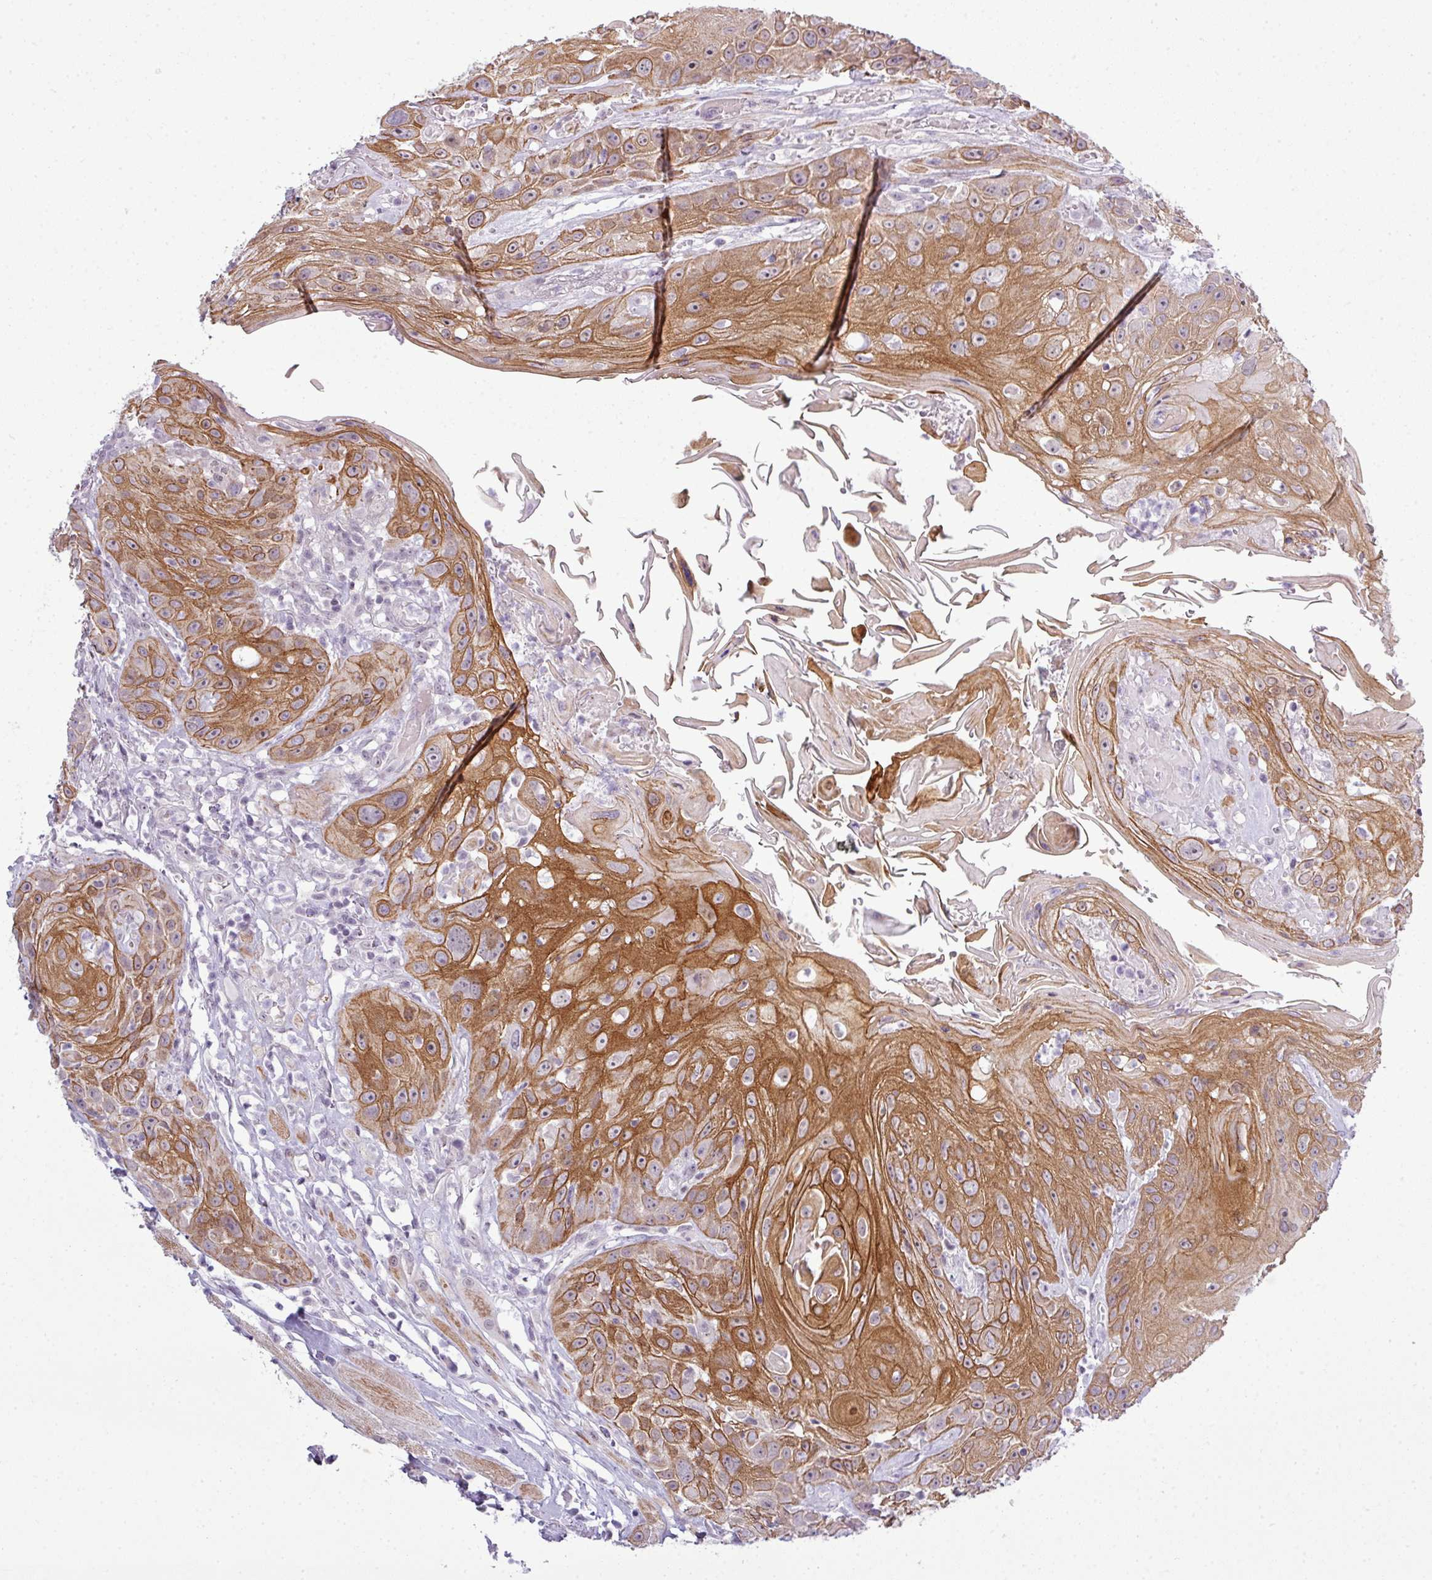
{"staining": {"intensity": "moderate", "quantity": ">75%", "location": "cytoplasmic/membranous"}, "tissue": "head and neck cancer", "cell_type": "Tumor cells", "image_type": "cancer", "snomed": [{"axis": "morphology", "description": "Squamous cell carcinoma, NOS"}, {"axis": "topography", "description": "Head-Neck"}], "caption": "A micrograph of head and neck cancer stained for a protein exhibits moderate cytoplasmic/membranous brown staining in tumor cells. Using DAB (brown) and hematoxylin (blue) stains, captured at high magnification using brightfield microscopy.", "gene": "ZNF688", "patient": {"sex": "female", "age": 59}}